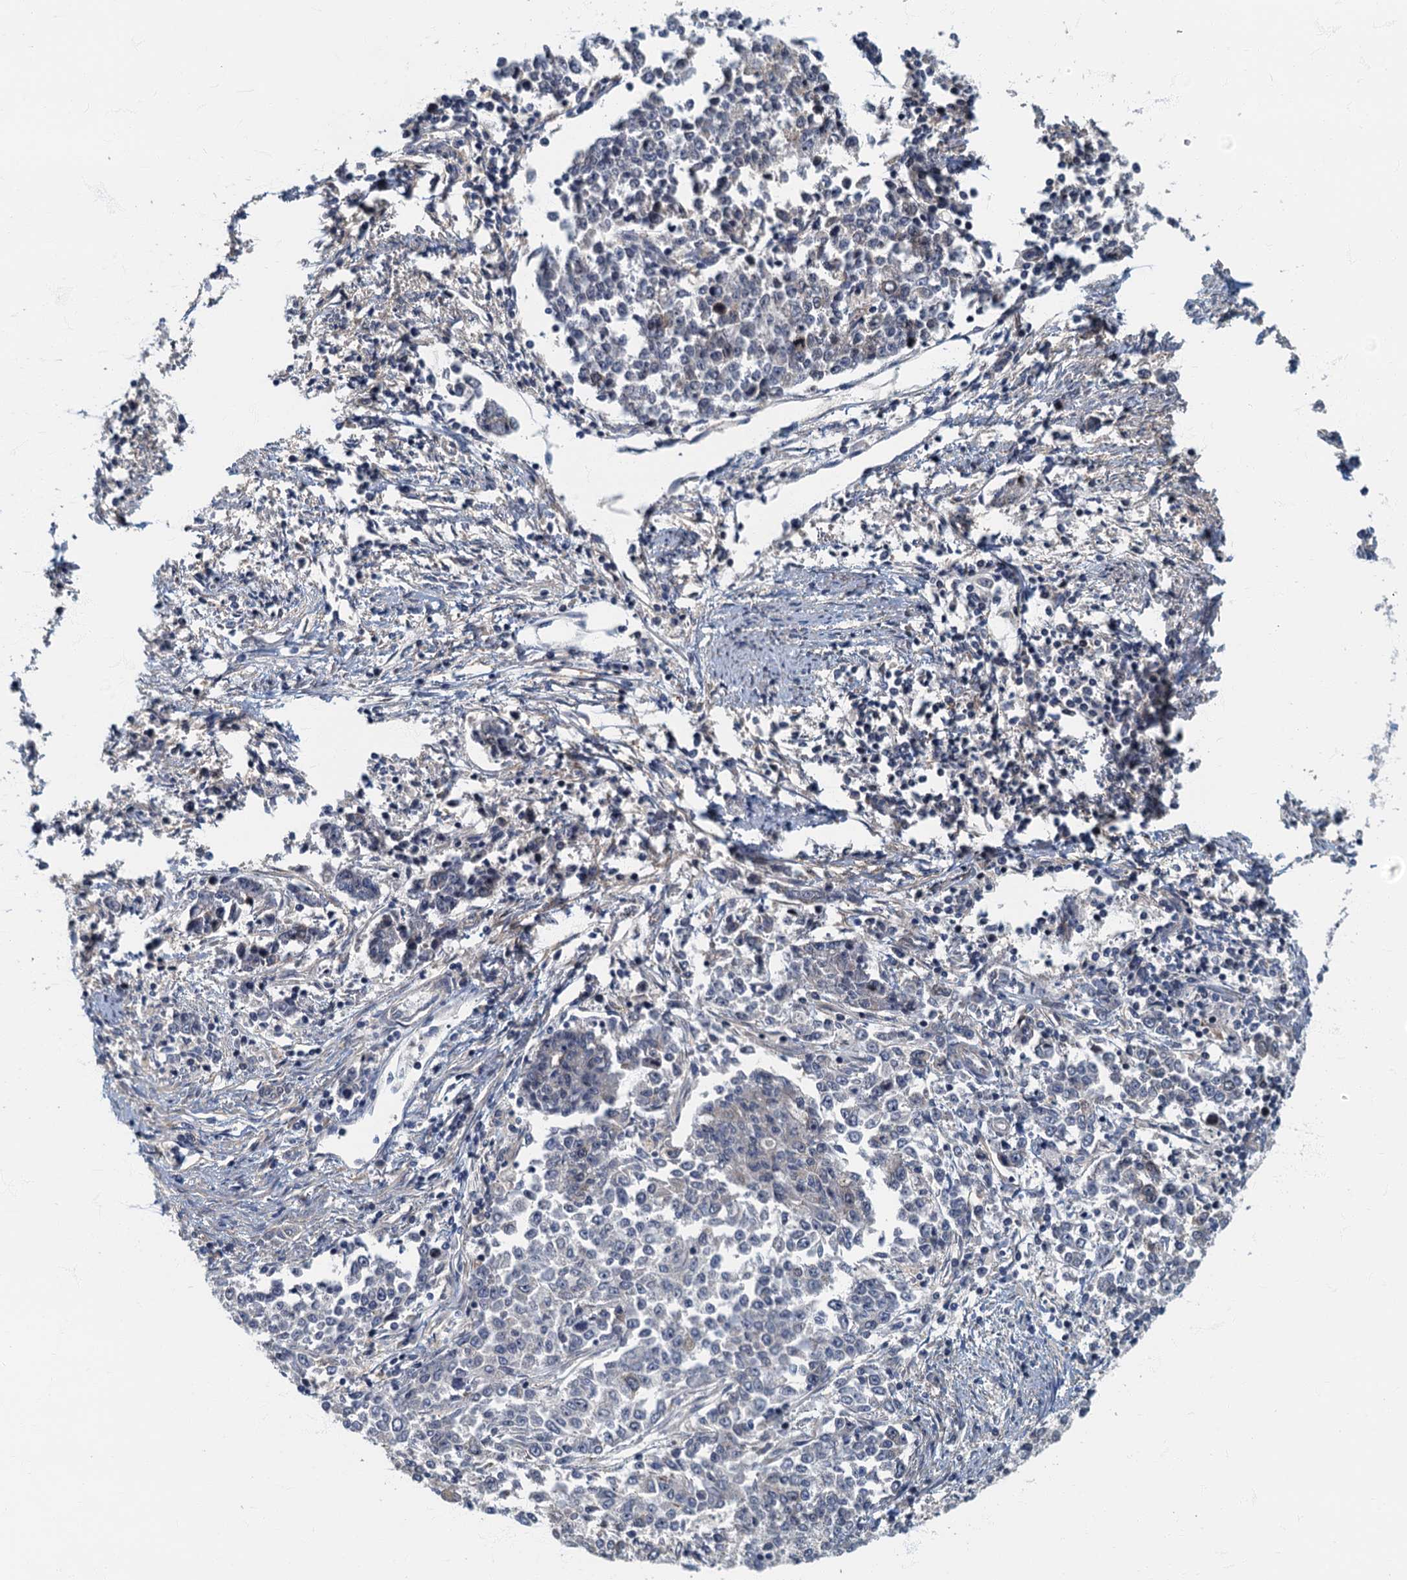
{"staining": {"intensity": "moderate", "quantity": "<25%", "location": "cytoplasmic/membranous"}, "tissue": "endometrial cancer", "cell_type": "Tumor cells", "image_type": "cancer", "snomed": [{"axis": "morphology", "description": "Adenocarcinoma, NOS"}, {"axis": "topography", "description": "Endometrium"}], "caption": "A high-resolution micrograph shows immunohistochemistry staining of endometrial cancer, which exhibits moderate cytoplasmic/membranous expression in approximately <25% of tumor cells. Nuclei are stained in blue.", "gene": "CKAP2L", "patient": {"sex": "female", "age": 50}}